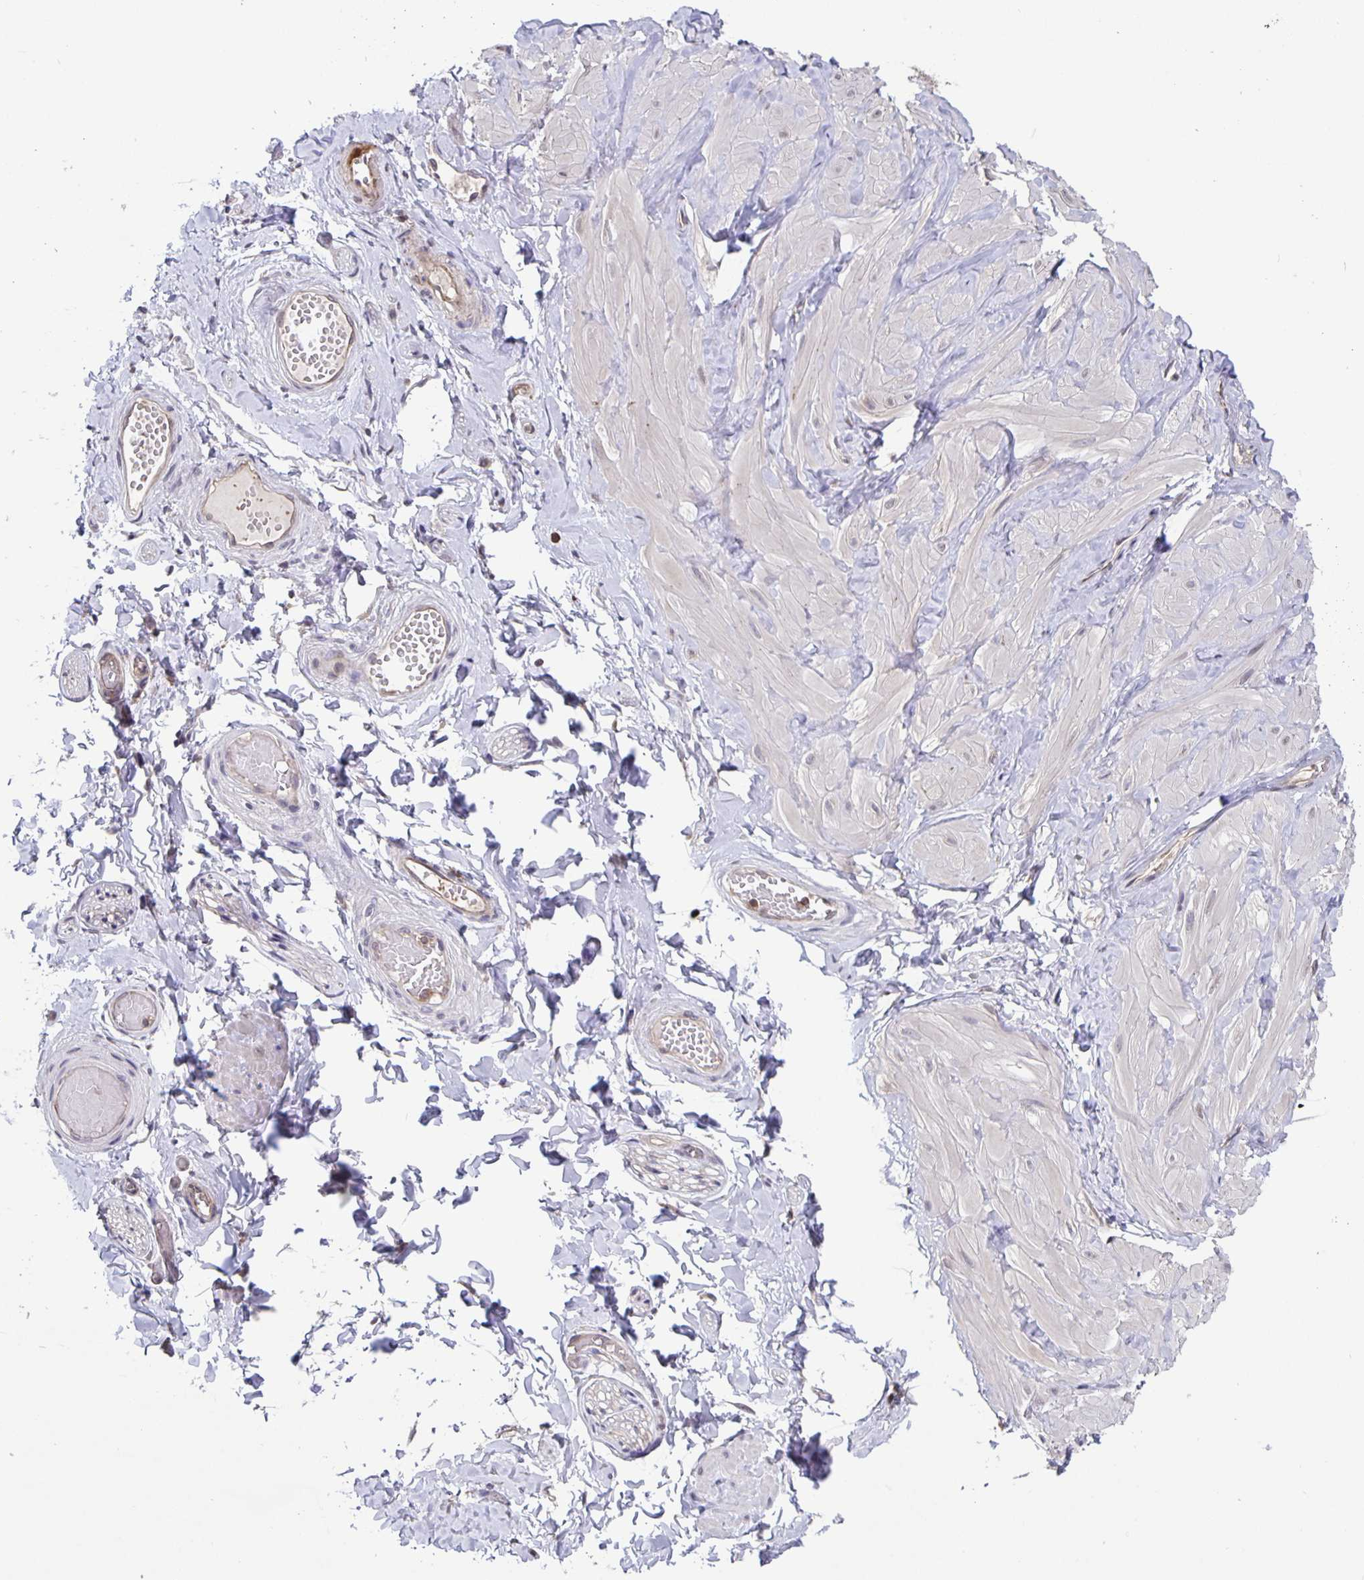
{"staining": {"intensity": "negative", "quantity": "none", "location": "none"}, "tissue": "adipose tissue", "cell_type": "Adipocytes", "image_type": "normal", "snomed": [{"axis": "morphology", "description": "Normal tissue, NOS"}, {"axis": "topography", "description": "Soft tissue"}, {"axis": "topography", "description": "Adipose tissue"}, {"axis": "topography", "description": "Vascular tissue"}, {"axis": "topography", "description": "Peripheral nerve tissue"}], "caption": "Adipose tissue stained for a protein using immunohistochemistry (IHC) exhibits no staining adipocytes.", "gene": "FEM1C", "patient": {"sex": "male", "age": 29}}